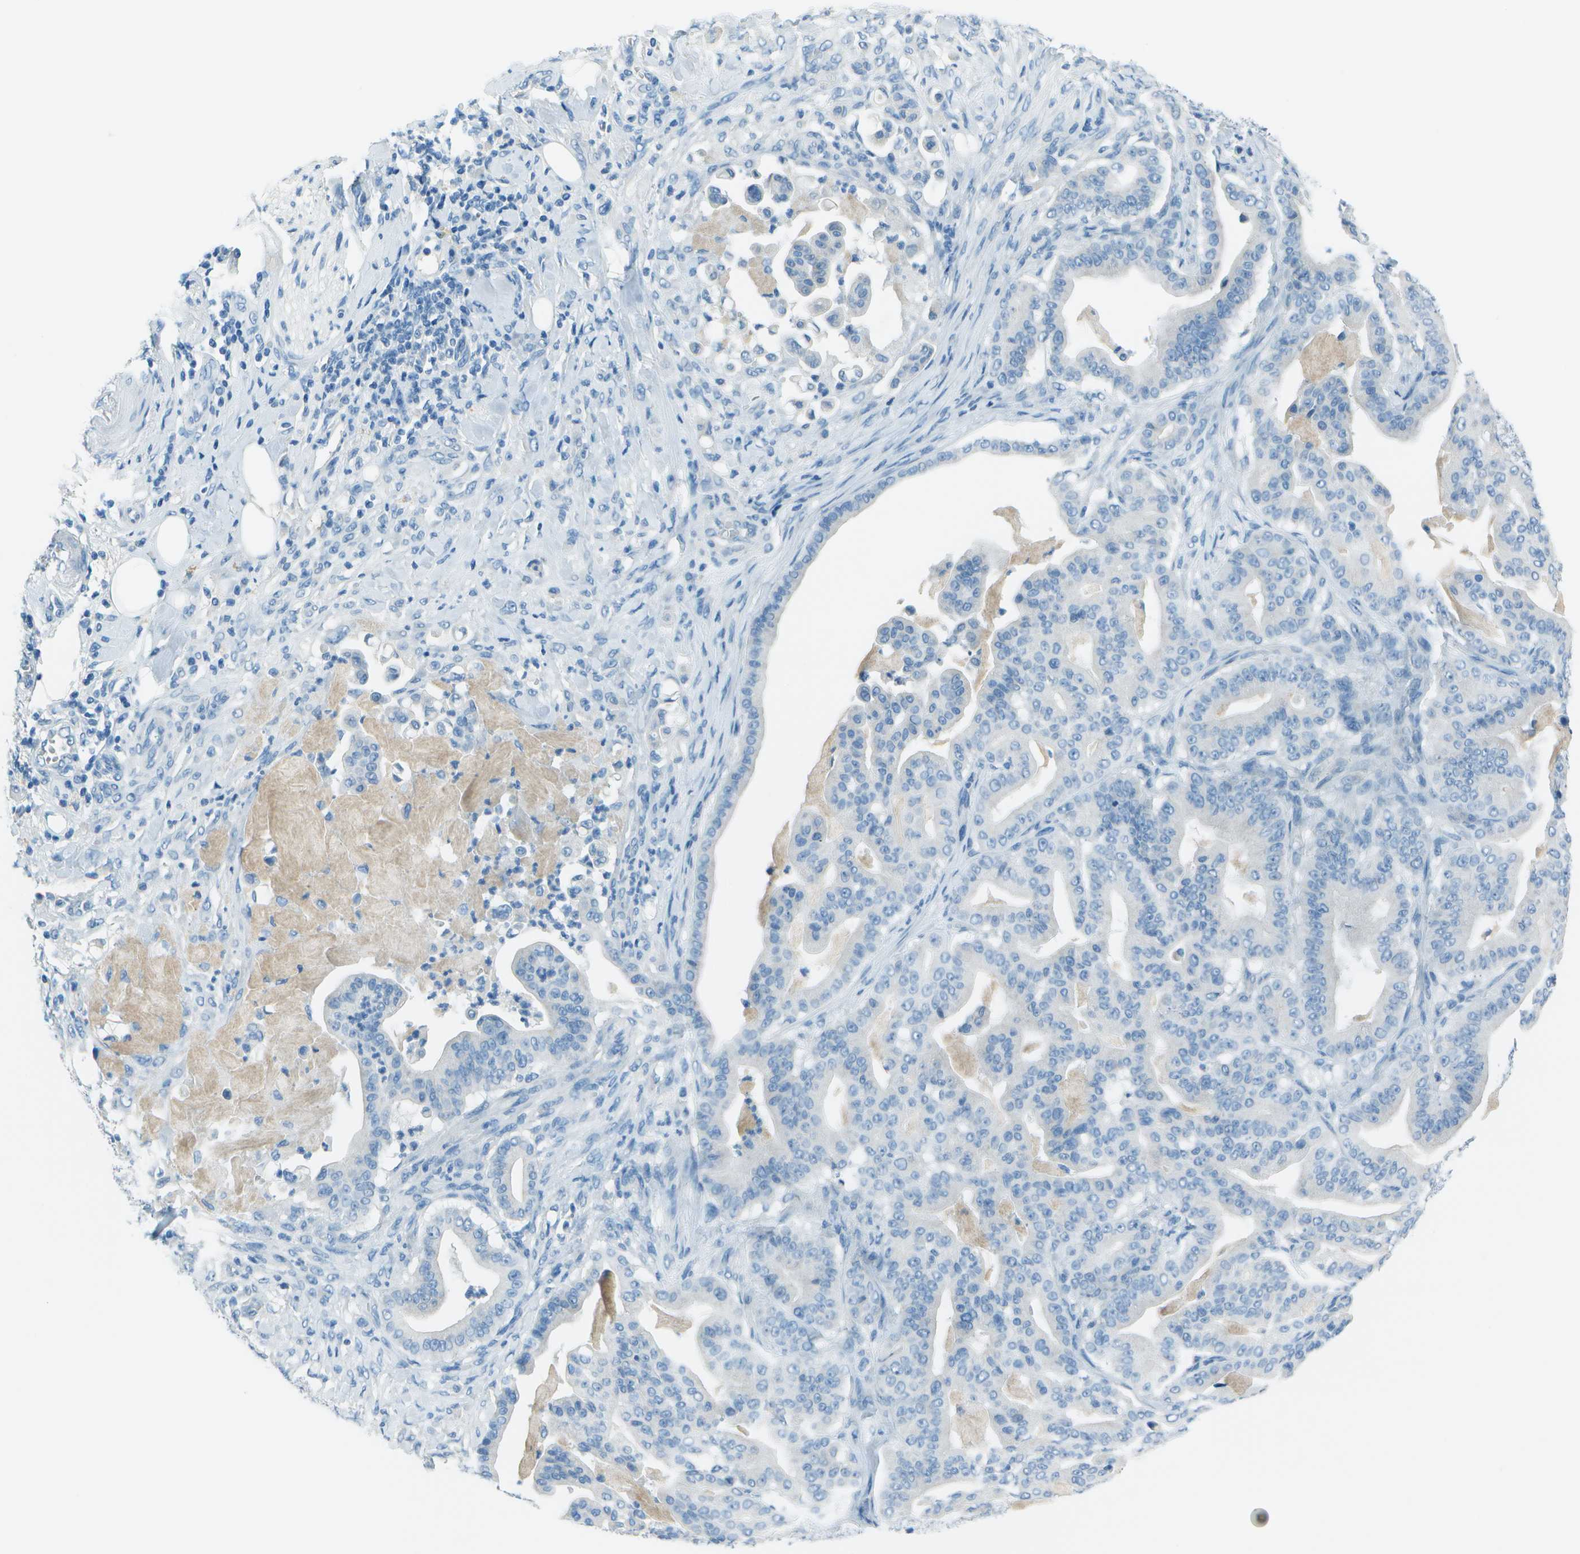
{"staining": {"intensity": "negative", "quantity": "none", "location": "none"}, "tissue": "pancreatic cancer", "cell_type": "Tumor cells", "image_type": "cancer", "snomed": [{"axis": "morphology", "description": "Adenocarcinoma, NOS"}, {"axis": "topography", "description": "Pancreas"}], "caption": "DAB immunohistochemical staining of pancreatic cancer reveals no significant positivity in tumor cells.", "gene": "FGF1", "patient": {"sex": "male", "age": 63}}